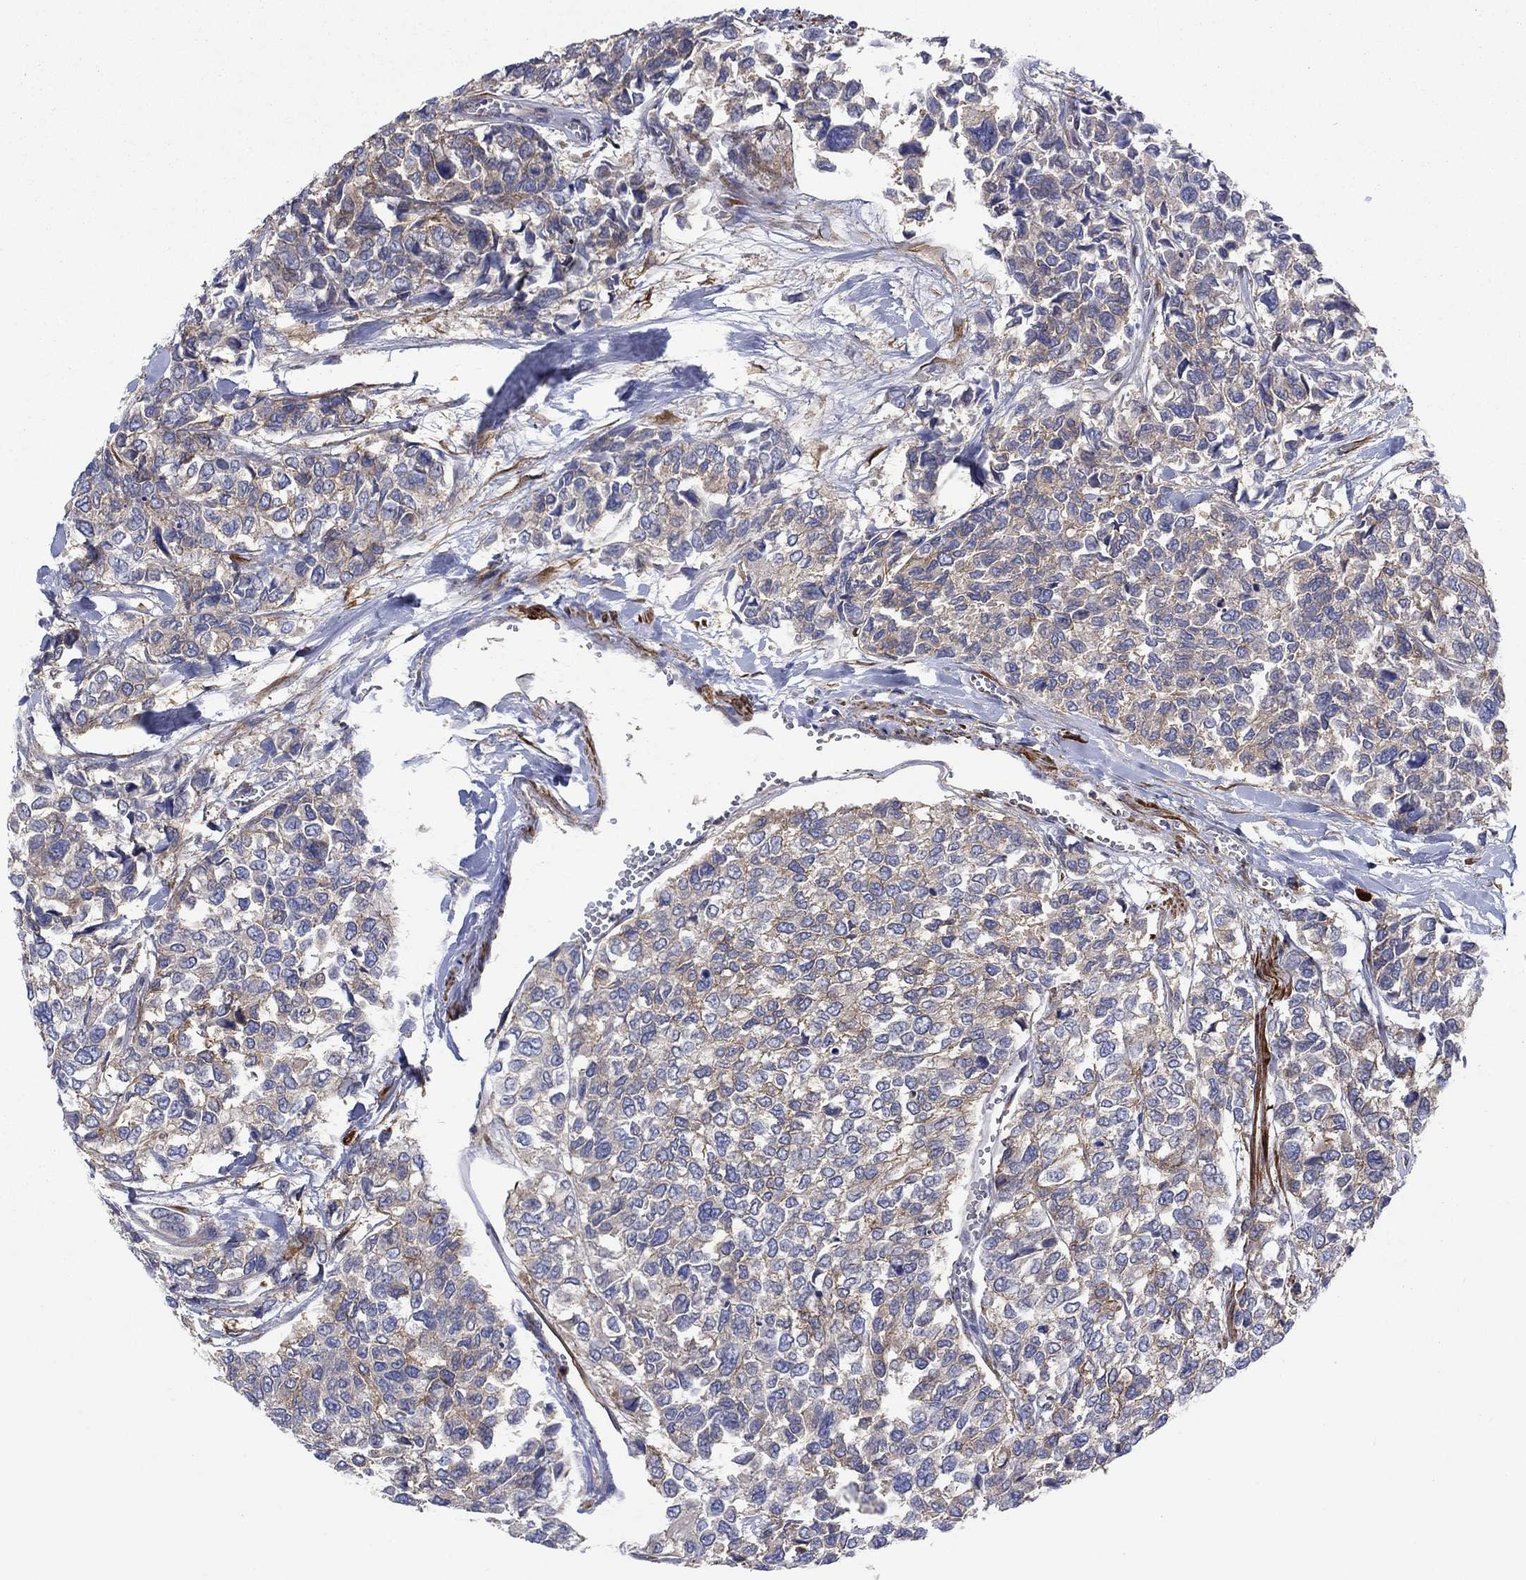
{"staining": {"intensity": "moderate", "quantity": "<25%", "location": "cytoplasmic/membranous"}, "tissue": "urothelial cancer", "cell_type": "Tumor cells", "image_type": "cancer", "snomed": [{"axis": "morphology", "description": "Urothelial carcinoma, High grade"}, {"axis": "topography", "description": "Urinary bladder"}], "caption": "Immunohistochemistry image of urothelial carcinoma (high-grade) stained for a protein (brown), which reveals low levels of moderate cytoplasmic/membranous staining in about <25% of tumor cells.", "gene": "PAG1", "patient": {"sex": "male", "age": 77}}